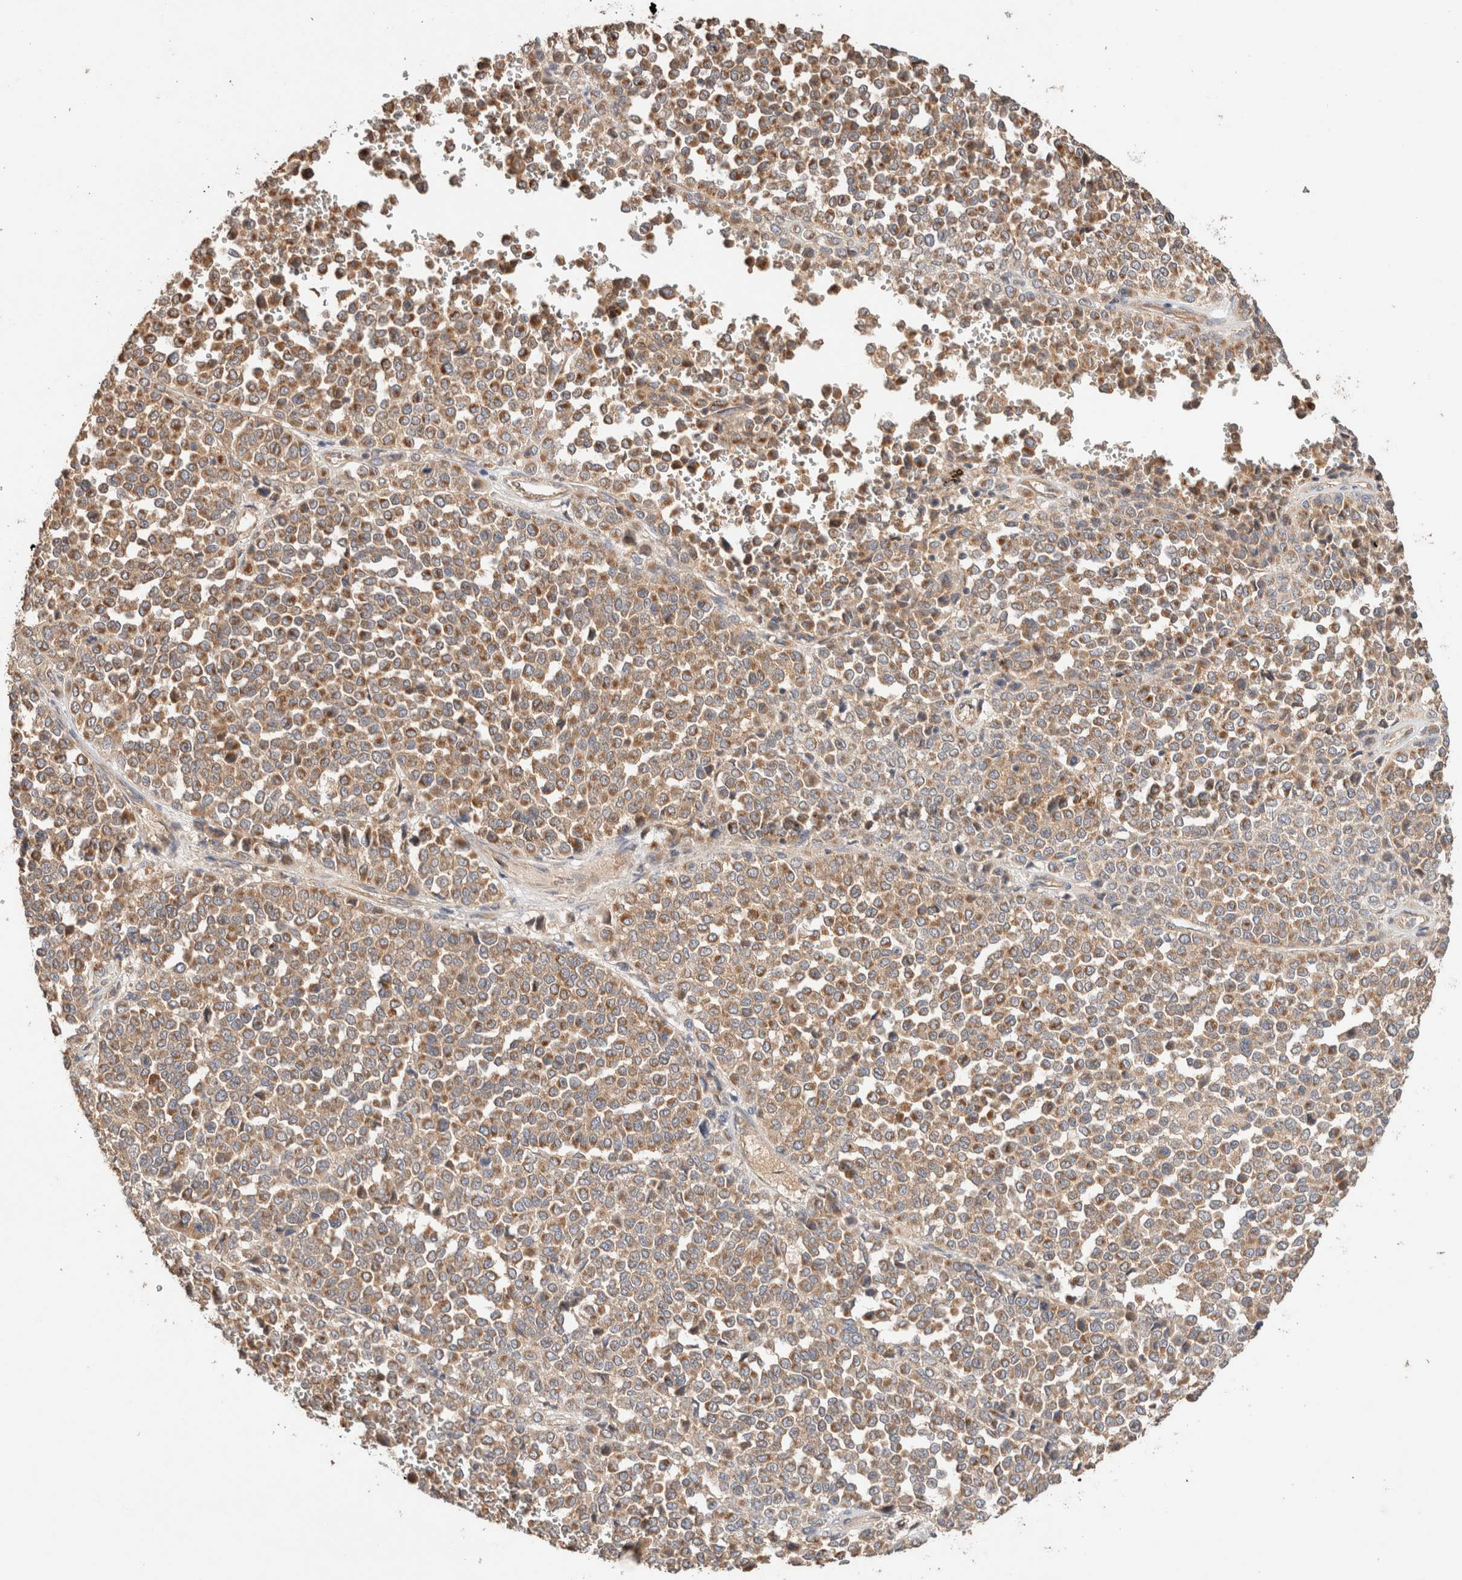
{"staining": {"intensity": "moderate", "quantity": ">75%", "location": "cytoplasmic/membranous"}, "tissue": "melanoma", "cell_type": "Tumor cells", "image_type": "cancer", "snomed": [{"axis": "morphology", "description": "Malignant melanoma, Metastatic site"}, {"axis": "topography", "description": "Pancreas"}], "caption": "Approximately >75% of tumor cells in human melanoma exhibit moderate cytoplasmic/membranous protein staining as visualized by brown immunohistochemical staining.", "gene": "B3GNTL1", "patient": {"sex": "female", "age": 30}}